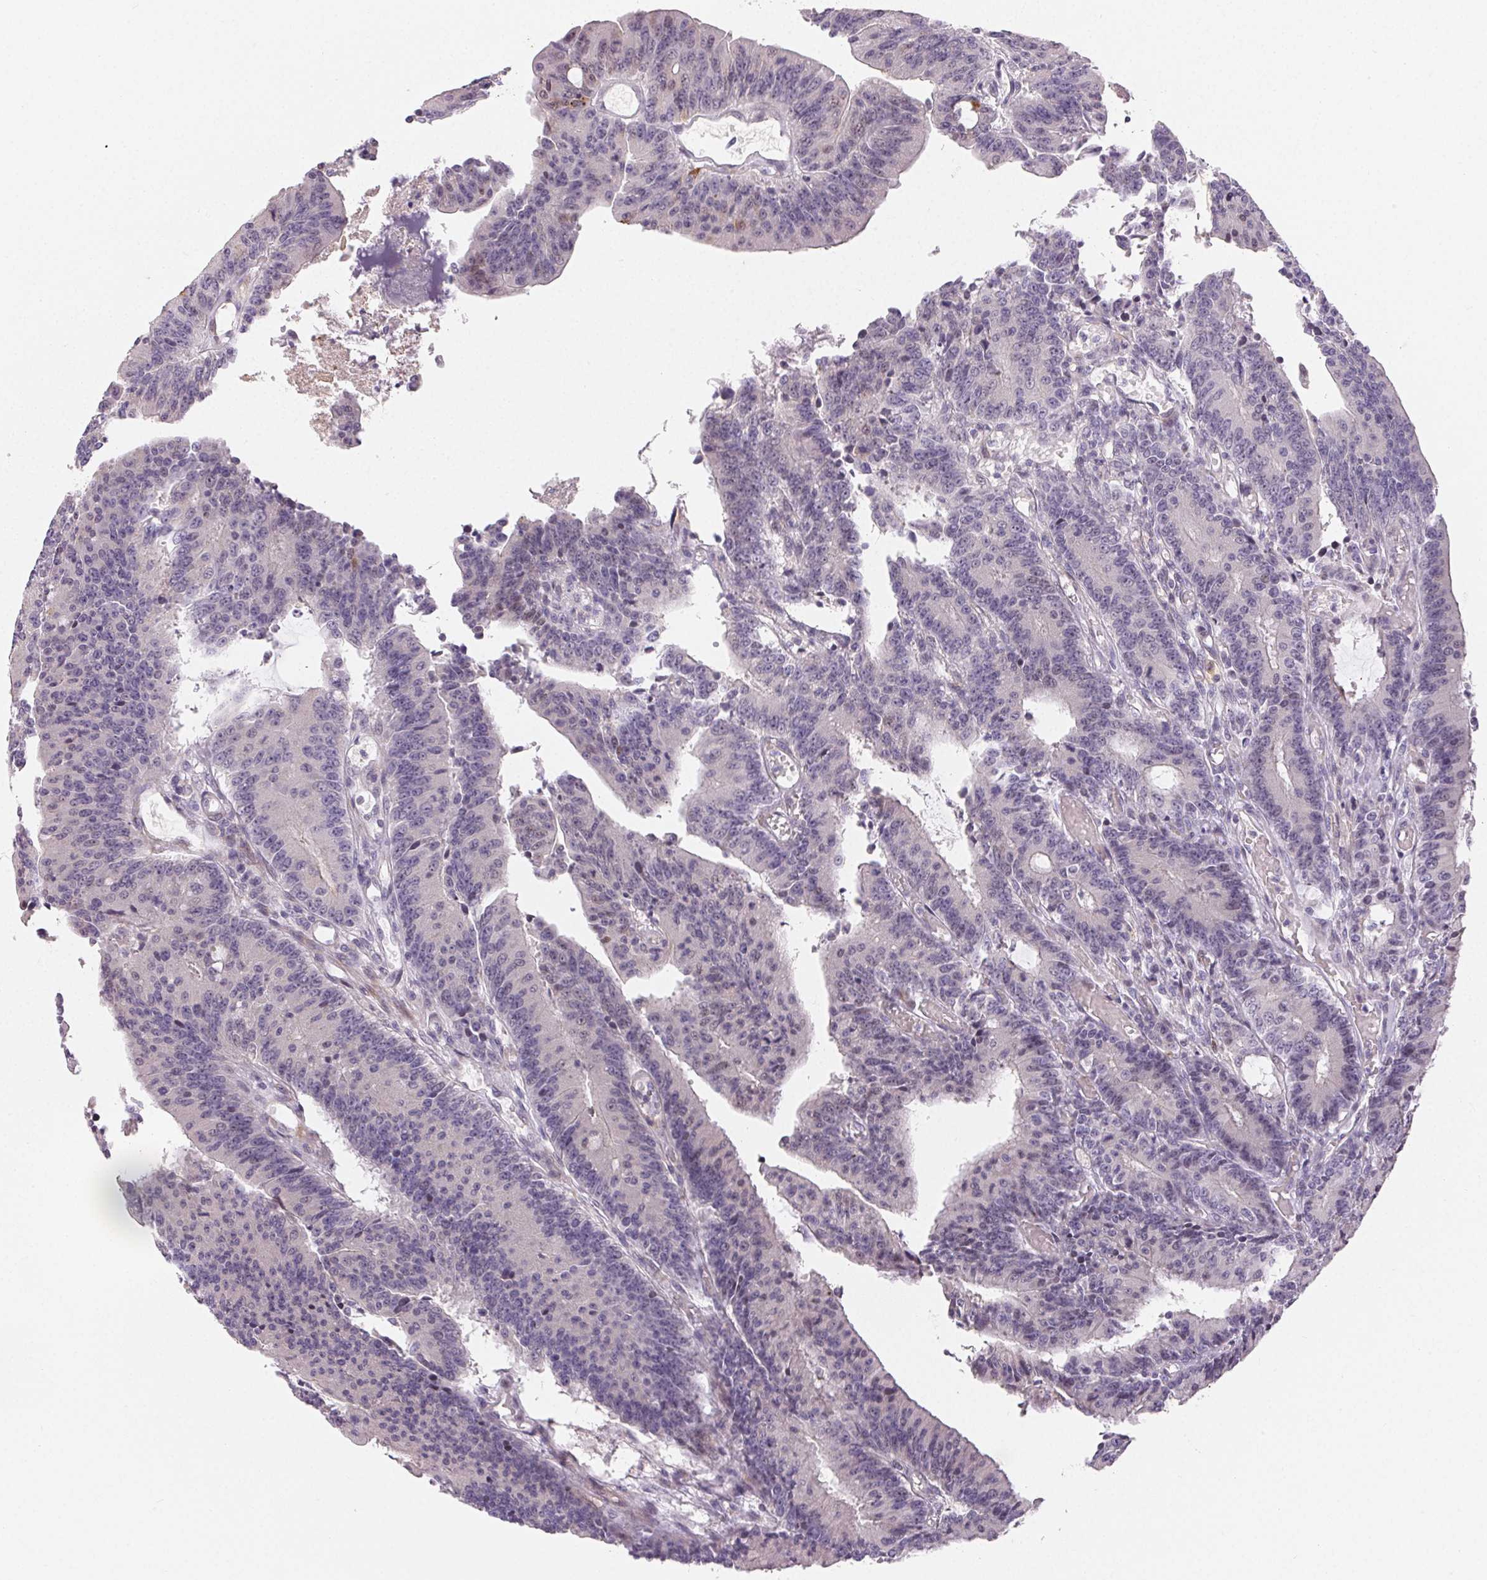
{"staining": {"intensity": "negative", "quantity": "none", "location": "none"}, "tissue": "colorectal cancer", "cell_type": "Tumor cells", "image_type": "cancer", "snomed": [{"axis": "morphology", "description": "Adenocarcinoma, NOS"}, {"axis": "topography", "description": "Colon"}], "caption": "Histopathology image shows no protein positivity in tumor cells of adenocarcinoma (colorectal) tissue.", "gene": "RPGRIP1", "patient": {"sex": "female", "age": 78}}